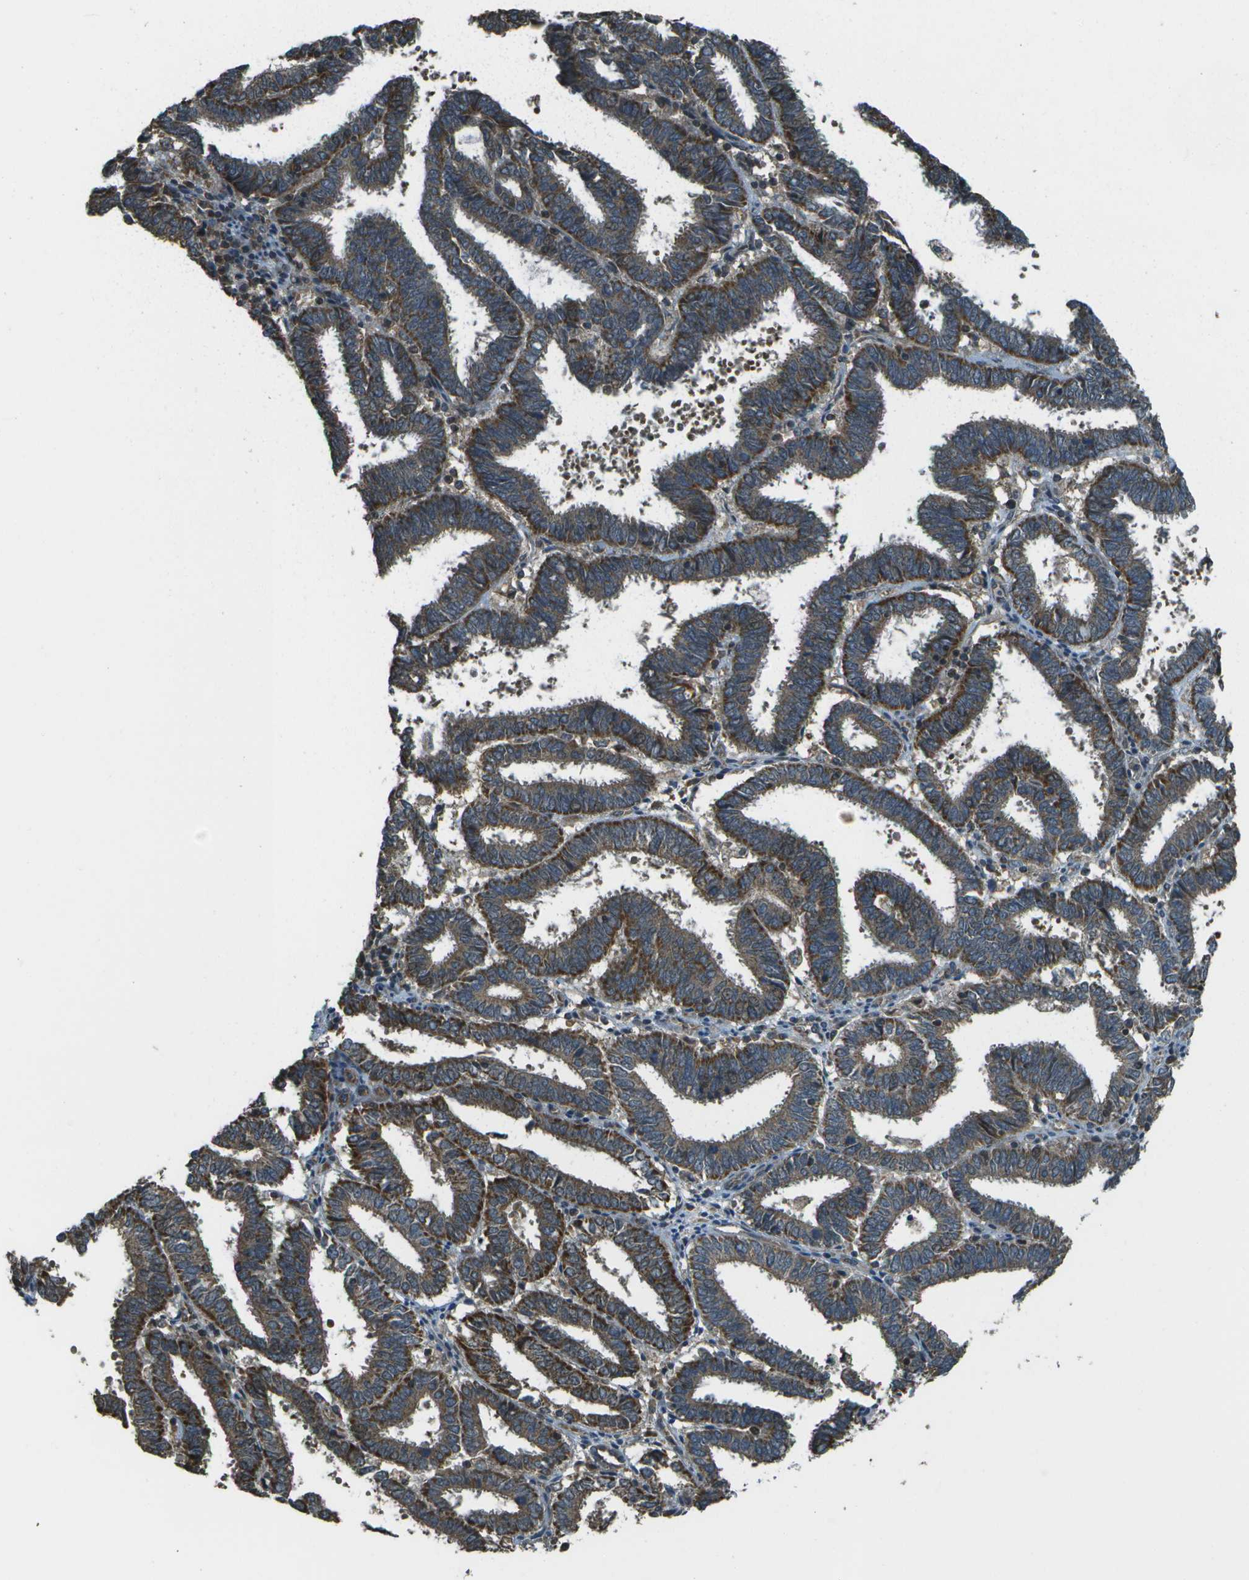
{"staining": {"intensity": "strong", "quantity": ">75%", "location": "cytoplasmic/membranous"}, "tissue": "endometrial cancer", "cell_type": "Tumor cells", "image_type": "cancer", "snomed": [{"axis": "morphology", "description": "Adenocarcinoma, NOS"}, {"axis": "topography", "description": "Uterus"}], "caption": "Immunohistochemical staining of human endometrial cancer demonstrates high levels of strong cytoplasmic/membranous protein staining in approximately >75% of tumor cells.", "gene": "PLPBP", "patient": {"sex": "female", "age": 83}}